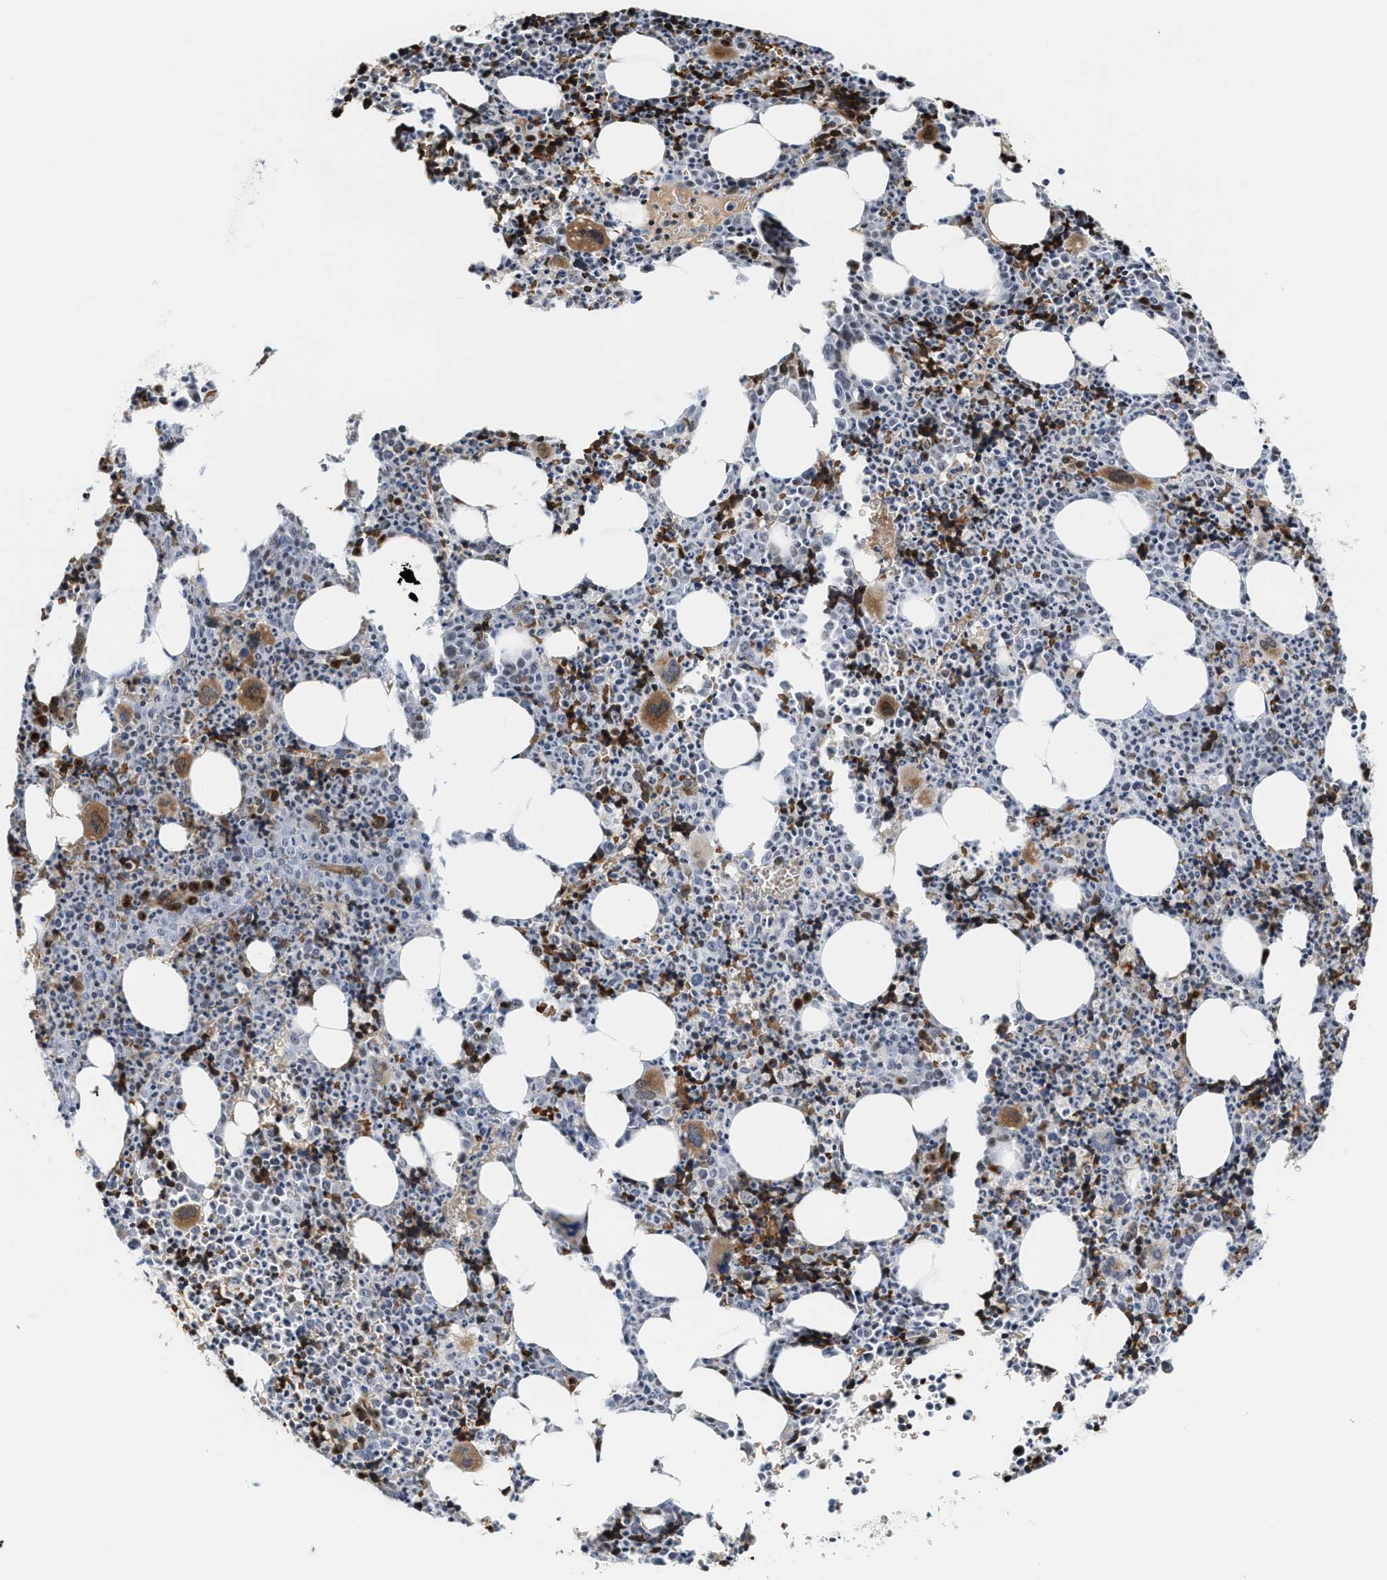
{"staining": {"intensity": "moderate", "quantity": "25%-75%", "location": "cytoplasmic/membranous"}, "tissue": "bone marrow", "cell_type": "Hematopoietic cells", "image_type": "normal", "snomed": [{"axis": "morphology", "description": "Normal tissue, NOS"}, {"axis": "morphology", "description": "Inflammation, NOS"}, {"axis": "topography", "description": "Bone marrow"}], "caption": "Bone marrow stained with IHC demonstrates moderate cytoplasmic/membranous positivity in about 25%-75% of hematopoietic cells.", "gene": "POLR1F", "patient": {"sex": "male", "age": 31}}